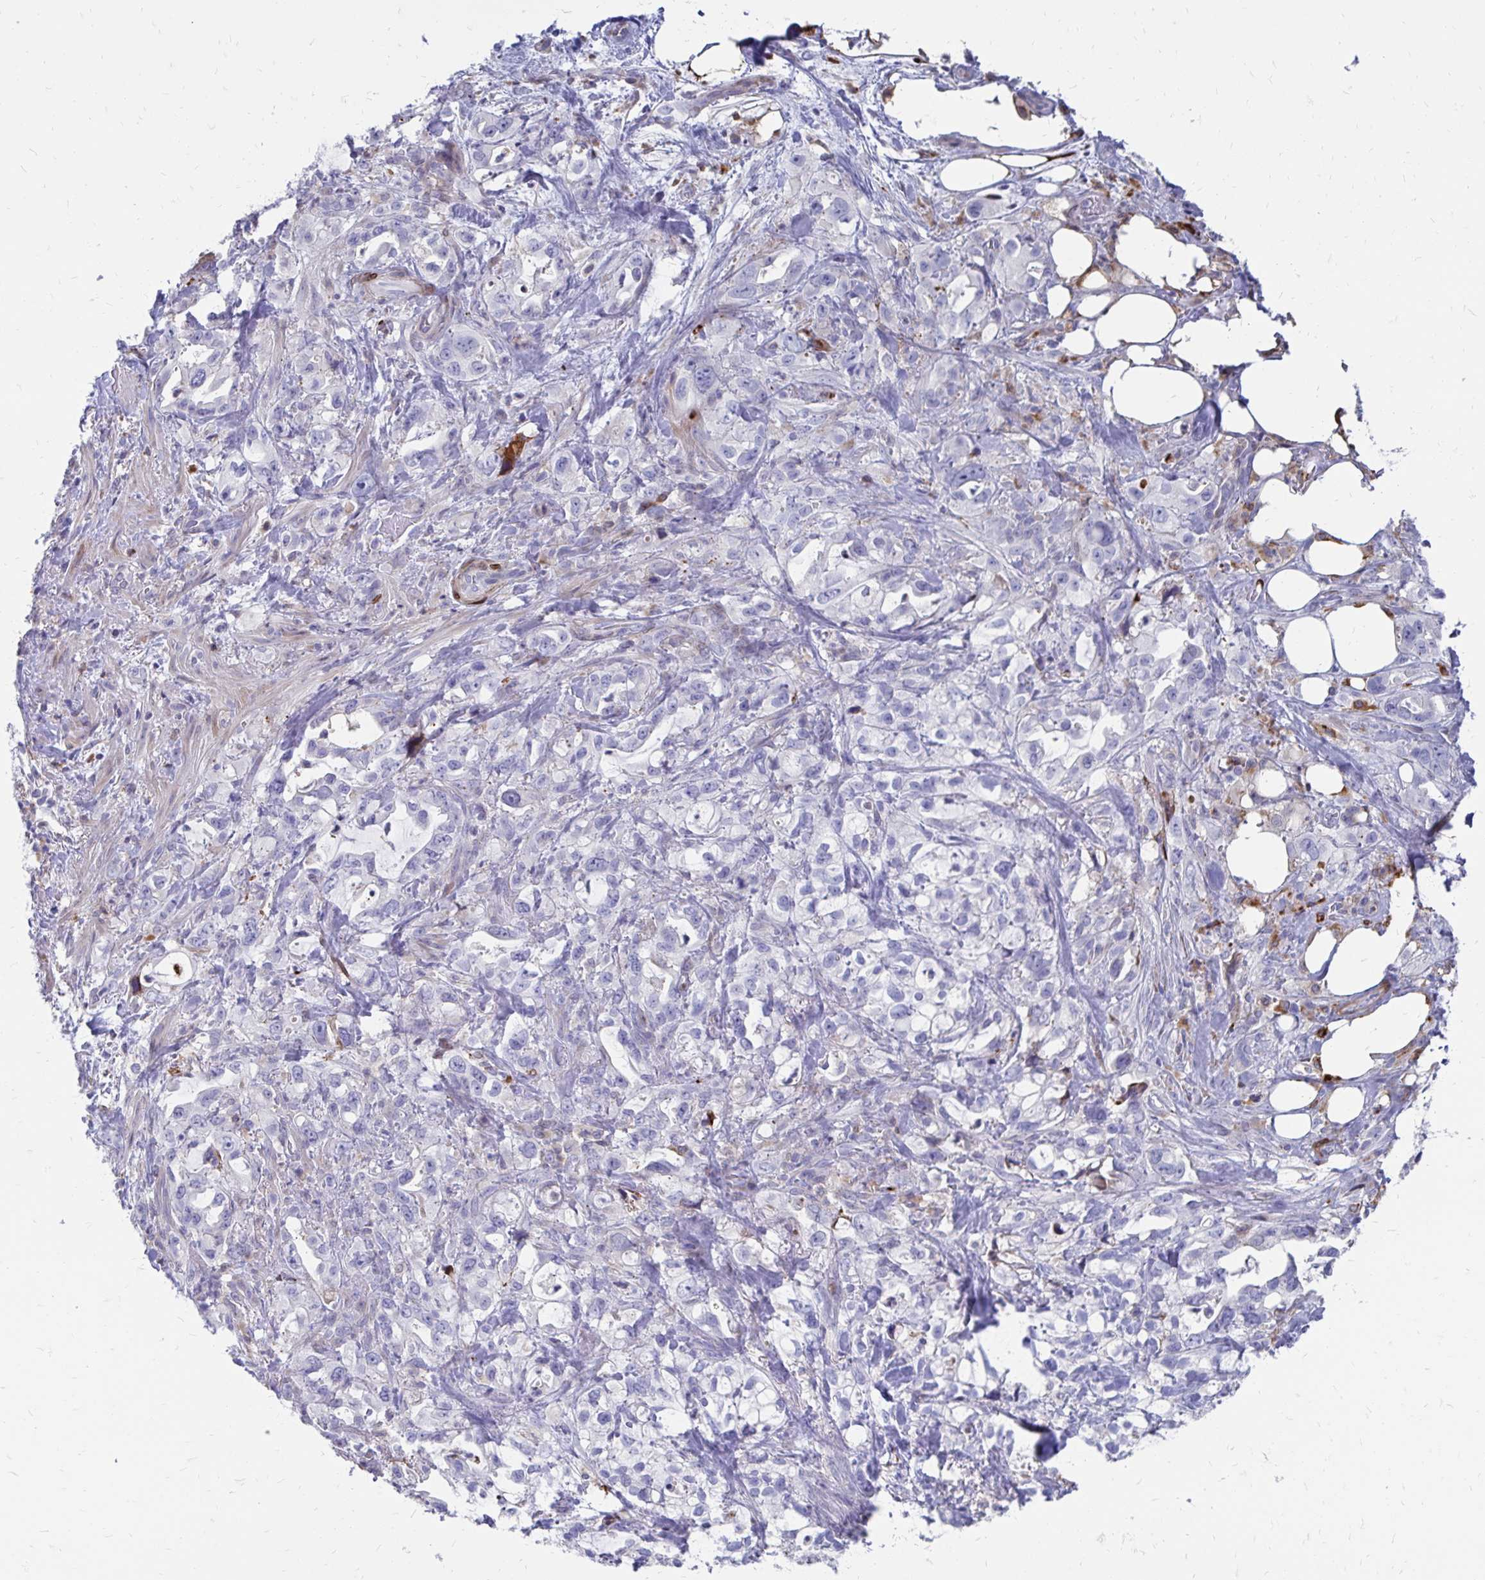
{"staining": {"intensity": "negative", "quantity": "none", "location": "none"}, "tissue": "pancreatic cancer", "cell_type": "Tumor cells", "image_type": "cancer", "snomed": [{"axis": "morphology", "description": "Adenocarcinoma, NOS"}, {"axis": "topography", "description": "Pancreas"}], "caption": "Protein analysis of pancreatic cancer (adenocarcinoma) shows no significant expression in tumor cells.", "gene": "CDKL1", "patient": {"sex": "female", "age": 61}}